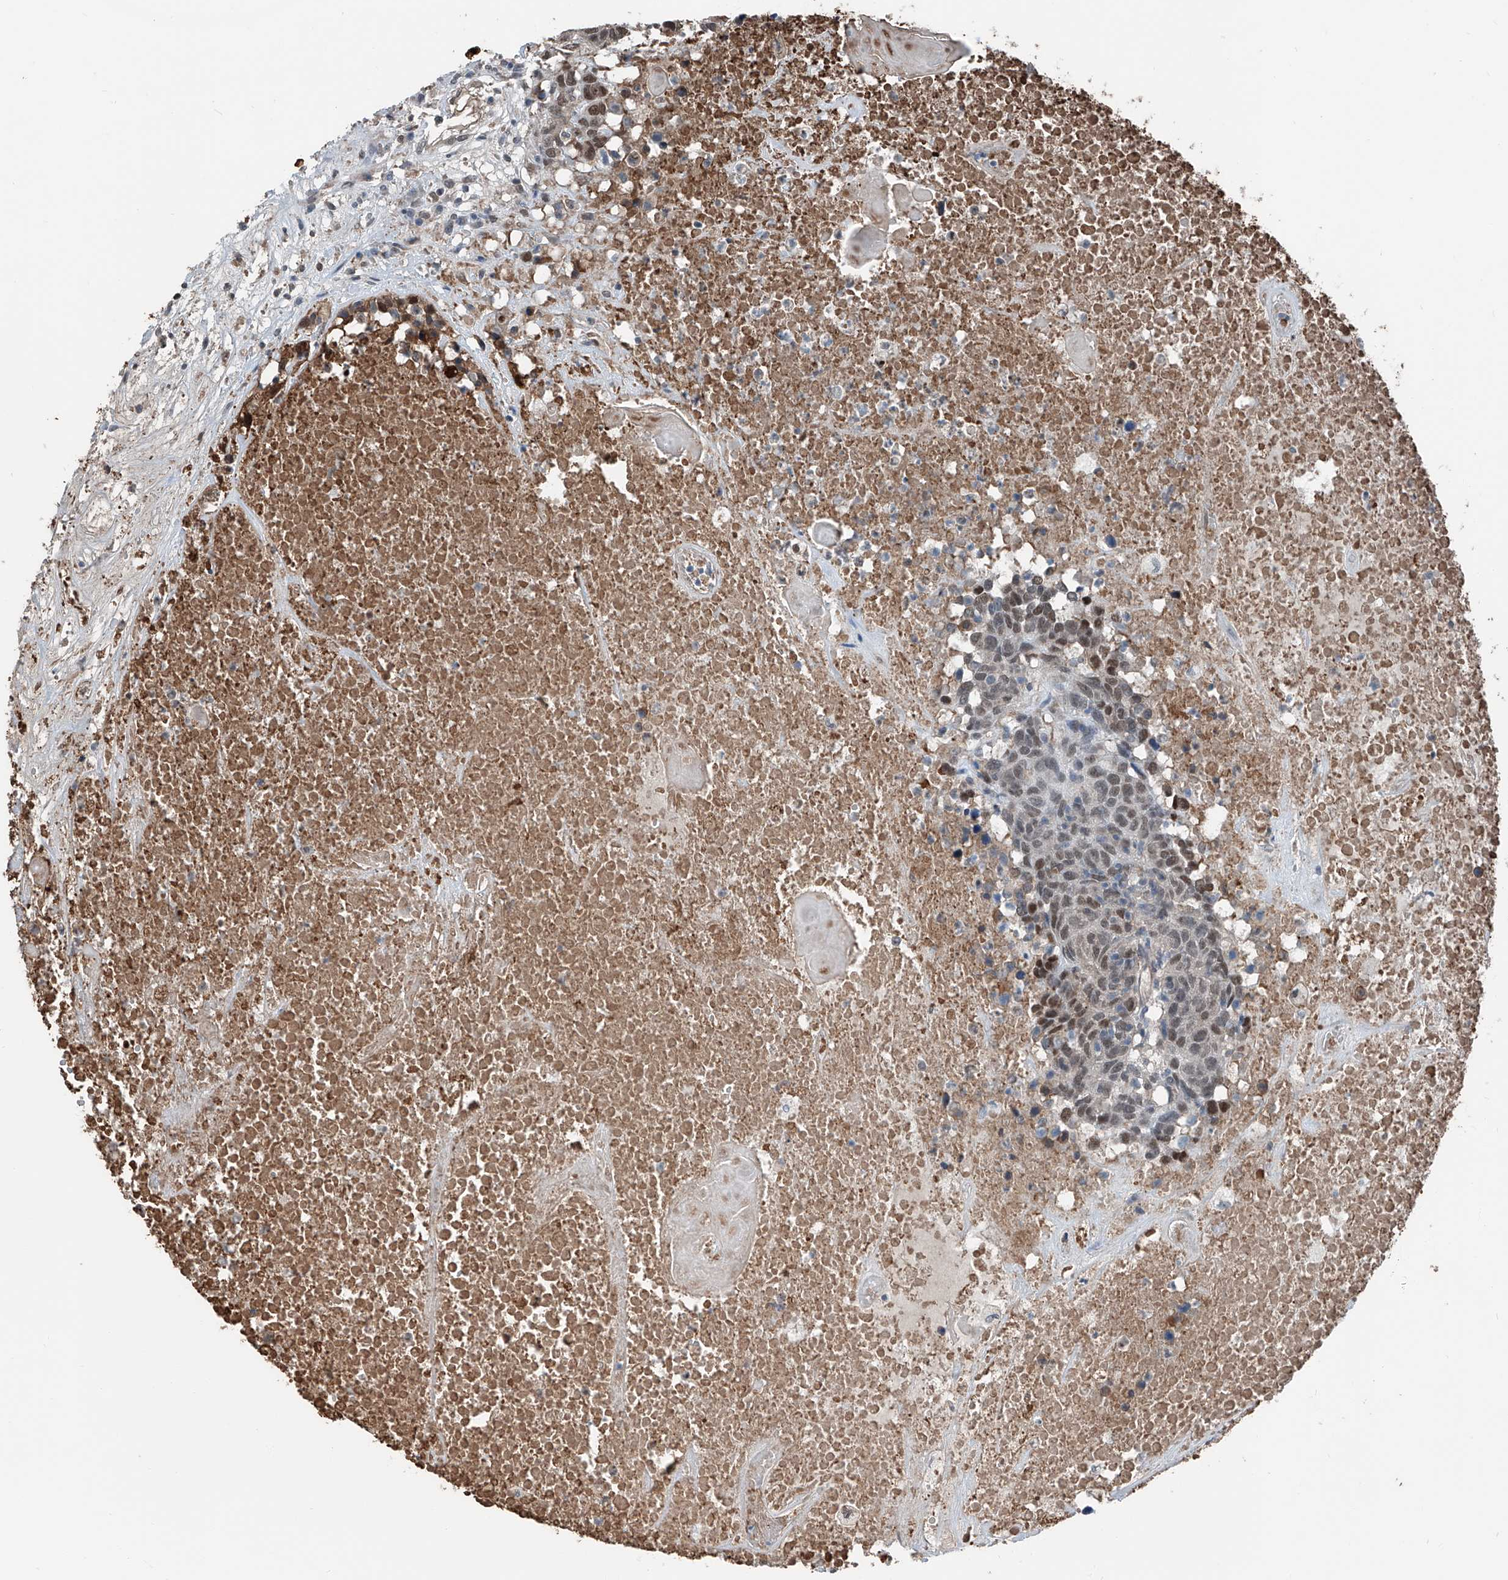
{"staining": {"intensity": "moderate", "quantity": "25%-75%", "location": "nuclear"}, "tissue": "head and neck cancer", "cell_type": "Tumor cells", "image_type": "cancer", "snomed": [{"axis": "morphology", "description": "Squamous cell carcinoma, NOS"}, {"axis": "topography", "description": "Head-Neck"}], "caption": "Tumor cells show medium levels of moderate nuclear positivity in about 25%-75% of cells in head and neck cancer.", "gene": "HSPA6", "patient": {"sex": "male", "age": 66}}